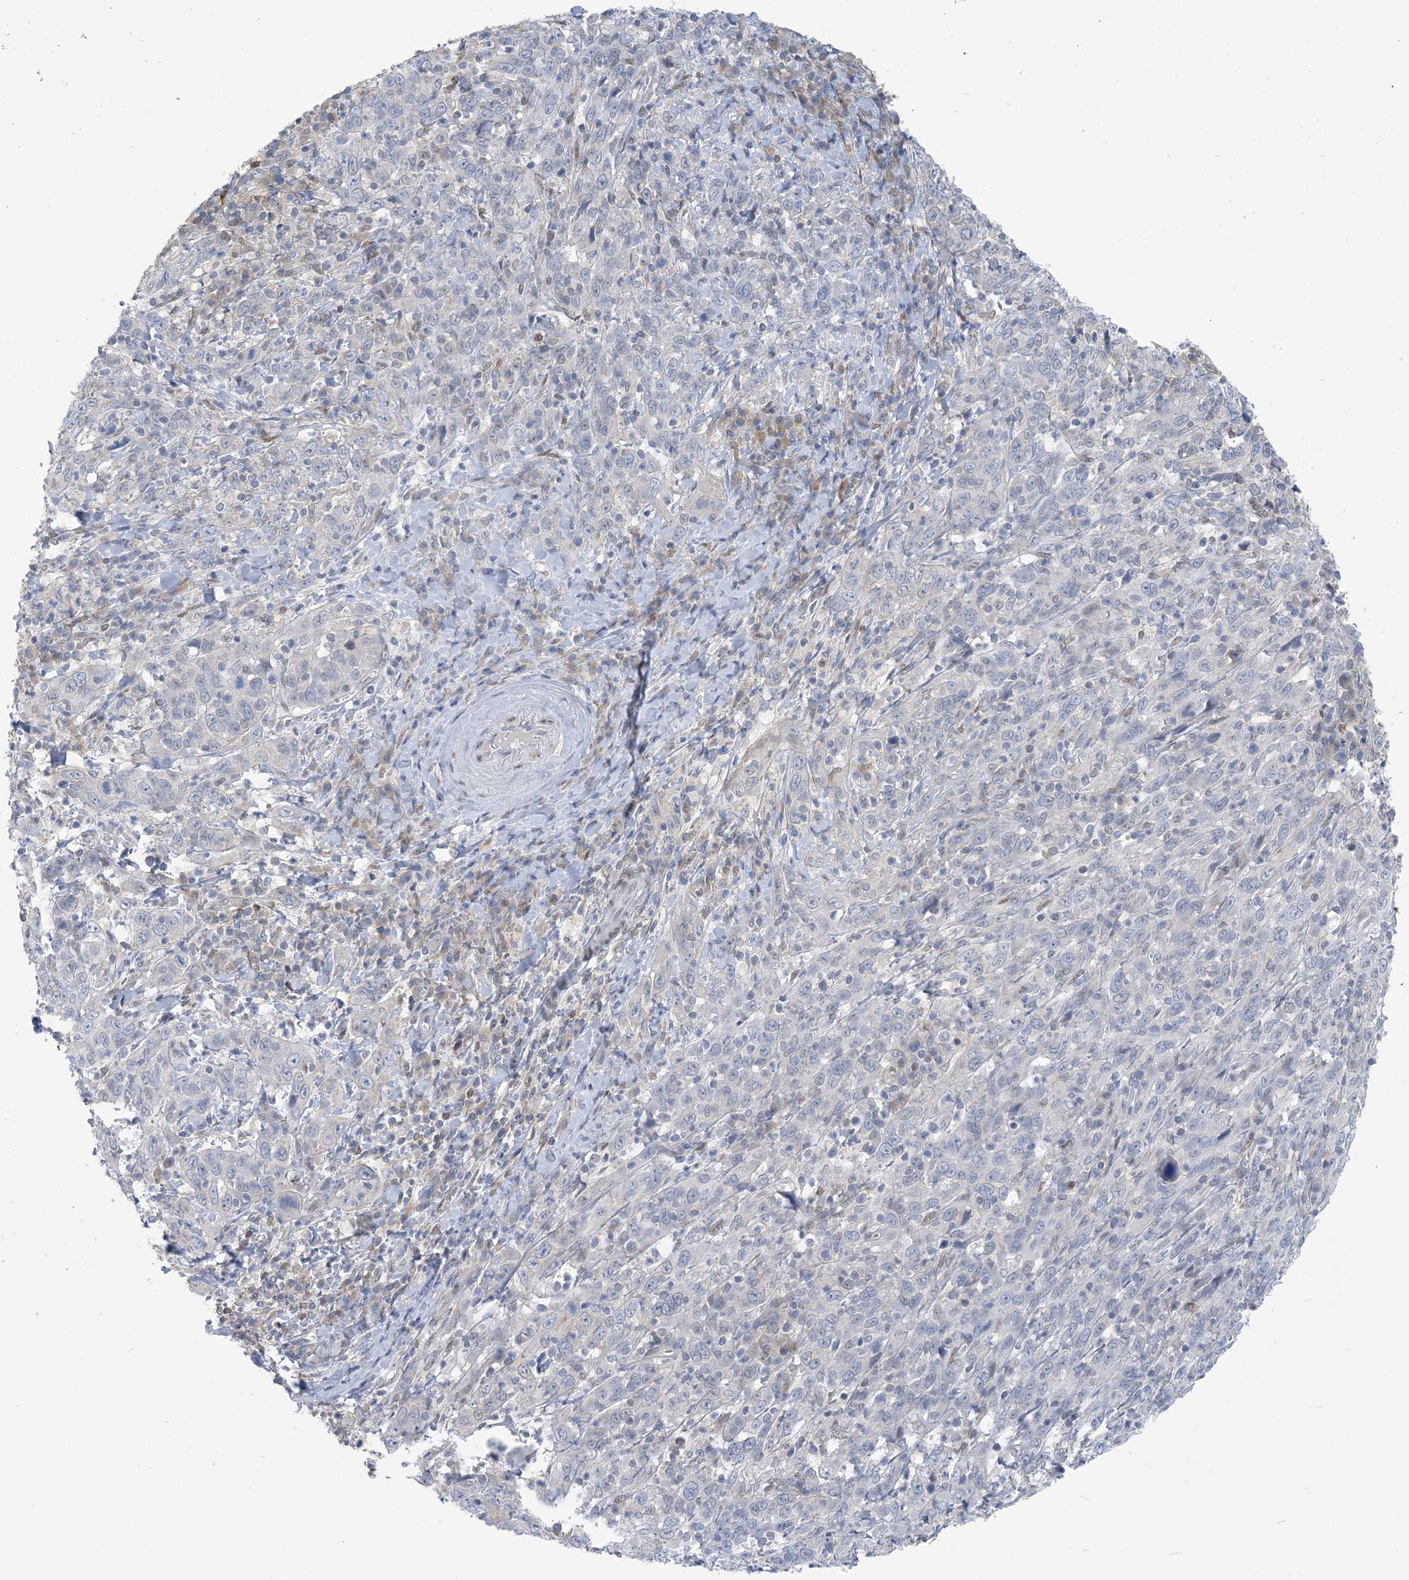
{"staining": {"intensity": "negative", "quantity": "none", "location": "none"}, "tissue": "cervical cancer", "cell_type": "Tumor cells", "image_type": "cancer", "snomed": [{"axis": "morphology", "description": "Squamous cell carcinoma, NOS"}, {"axis": "topography", "description": "Cervix"}], "caption": "This is a image of immunohistochemistry (IHC) staining of cervical cancer (squamous cell carcinoma), which shows no staining in tumor cells.", "gene": "ZC3H12A", "patient": {"sex": "female", "age": 46}}